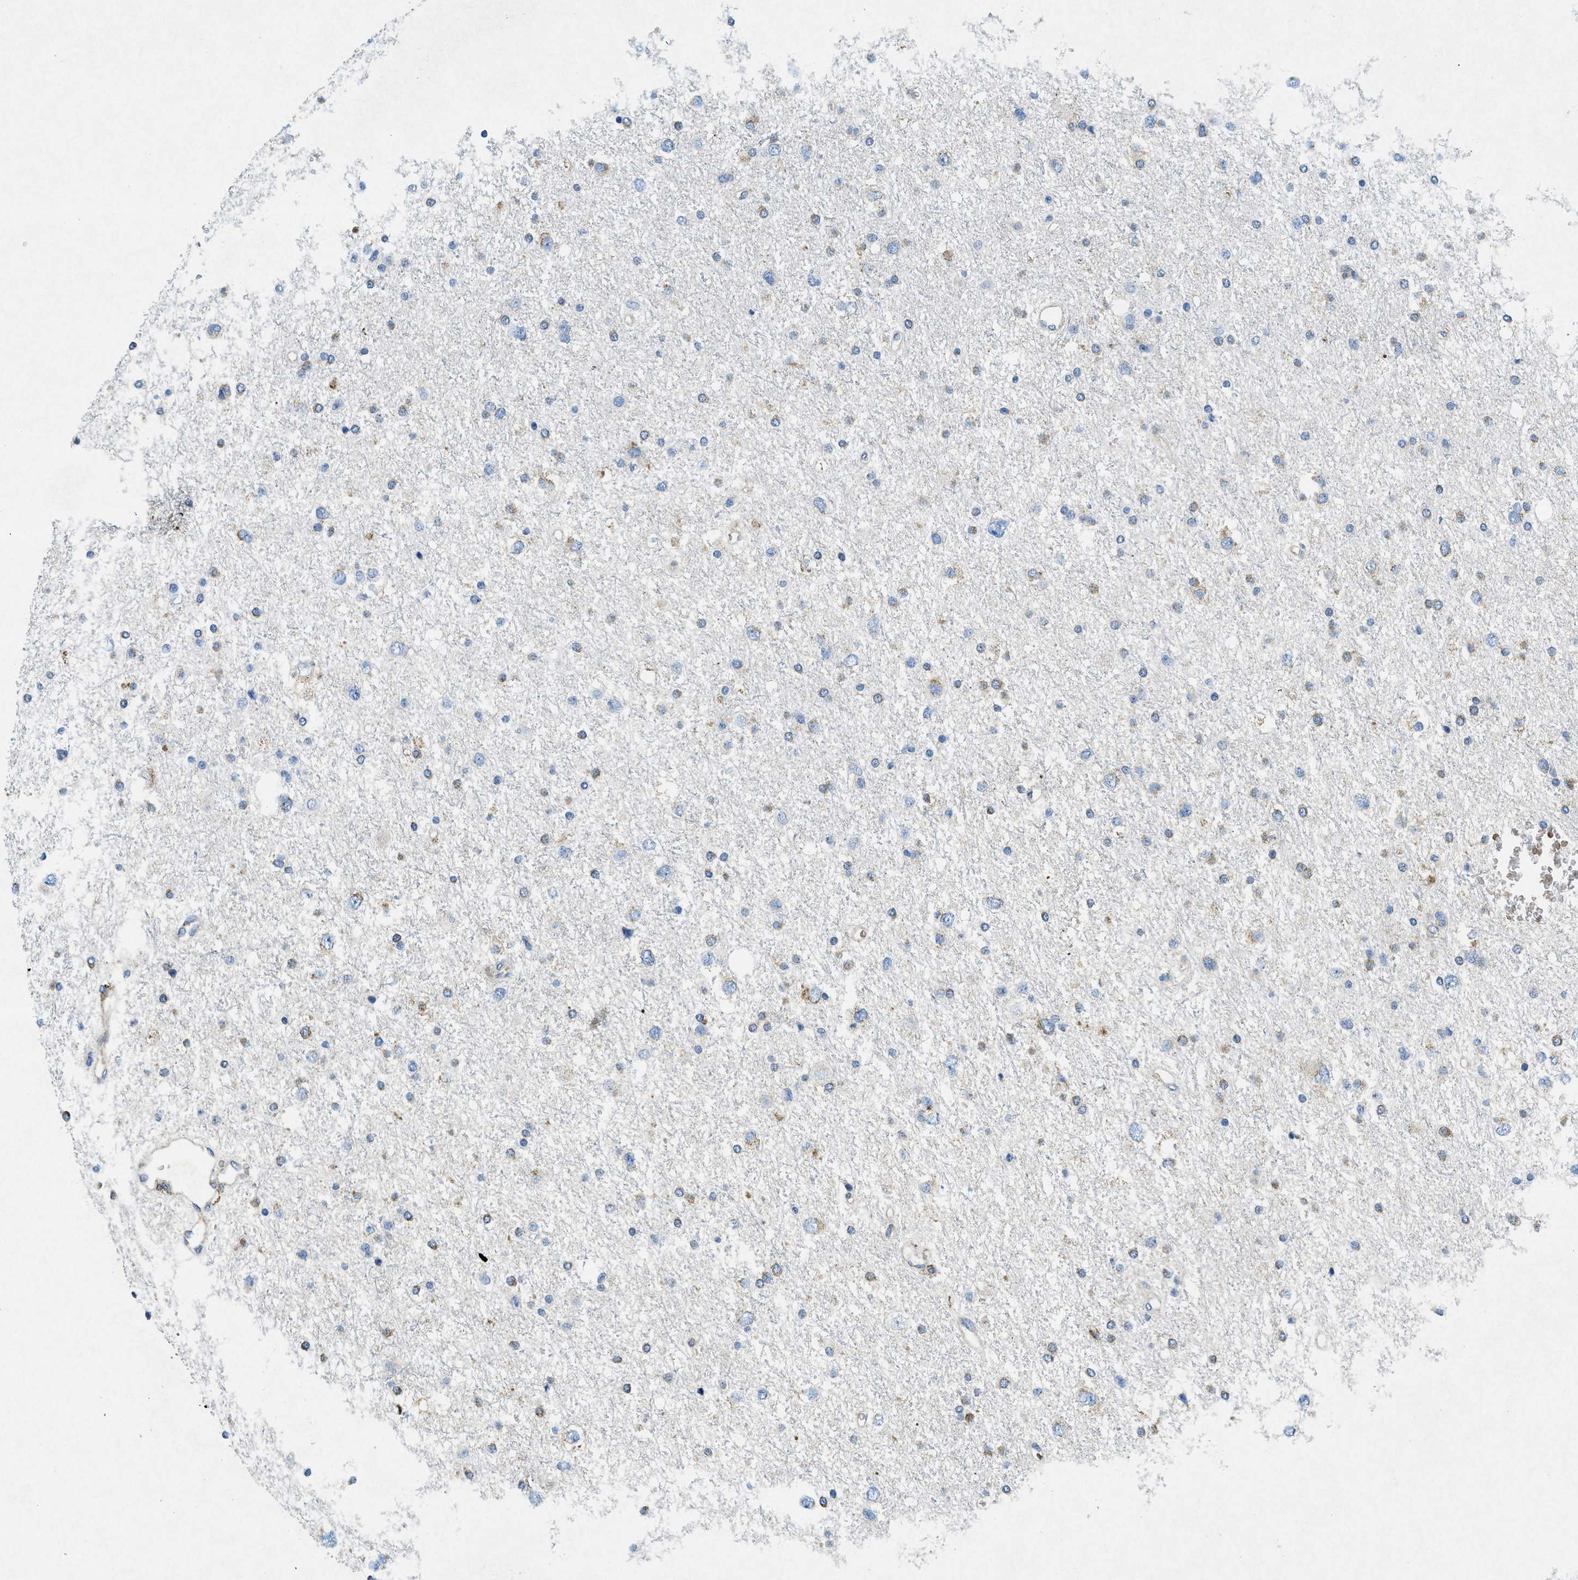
{"staining": {"intensity": "weak", "quantity": "<25%", "location": "cytoplasmic/membranous"}, "tissue": "glioma", "cell_type": "Tumor cells", "image_type": "cancer", "snomed": [{"axis": "morphology", "description": "Glioma, malignant, Low grade"}, {"axis": "topography", "description": "Brain"}], "caption": "IHC of low-grade glioma (malignant) displays no positivity in tumor cells. (Brightfield microscopy of DAB (3,3'-diaminobenzidine) immunohistochemistry at high magnification).", "gene": "CSPG4", "patient": {"sex": "female", "age": 37}}